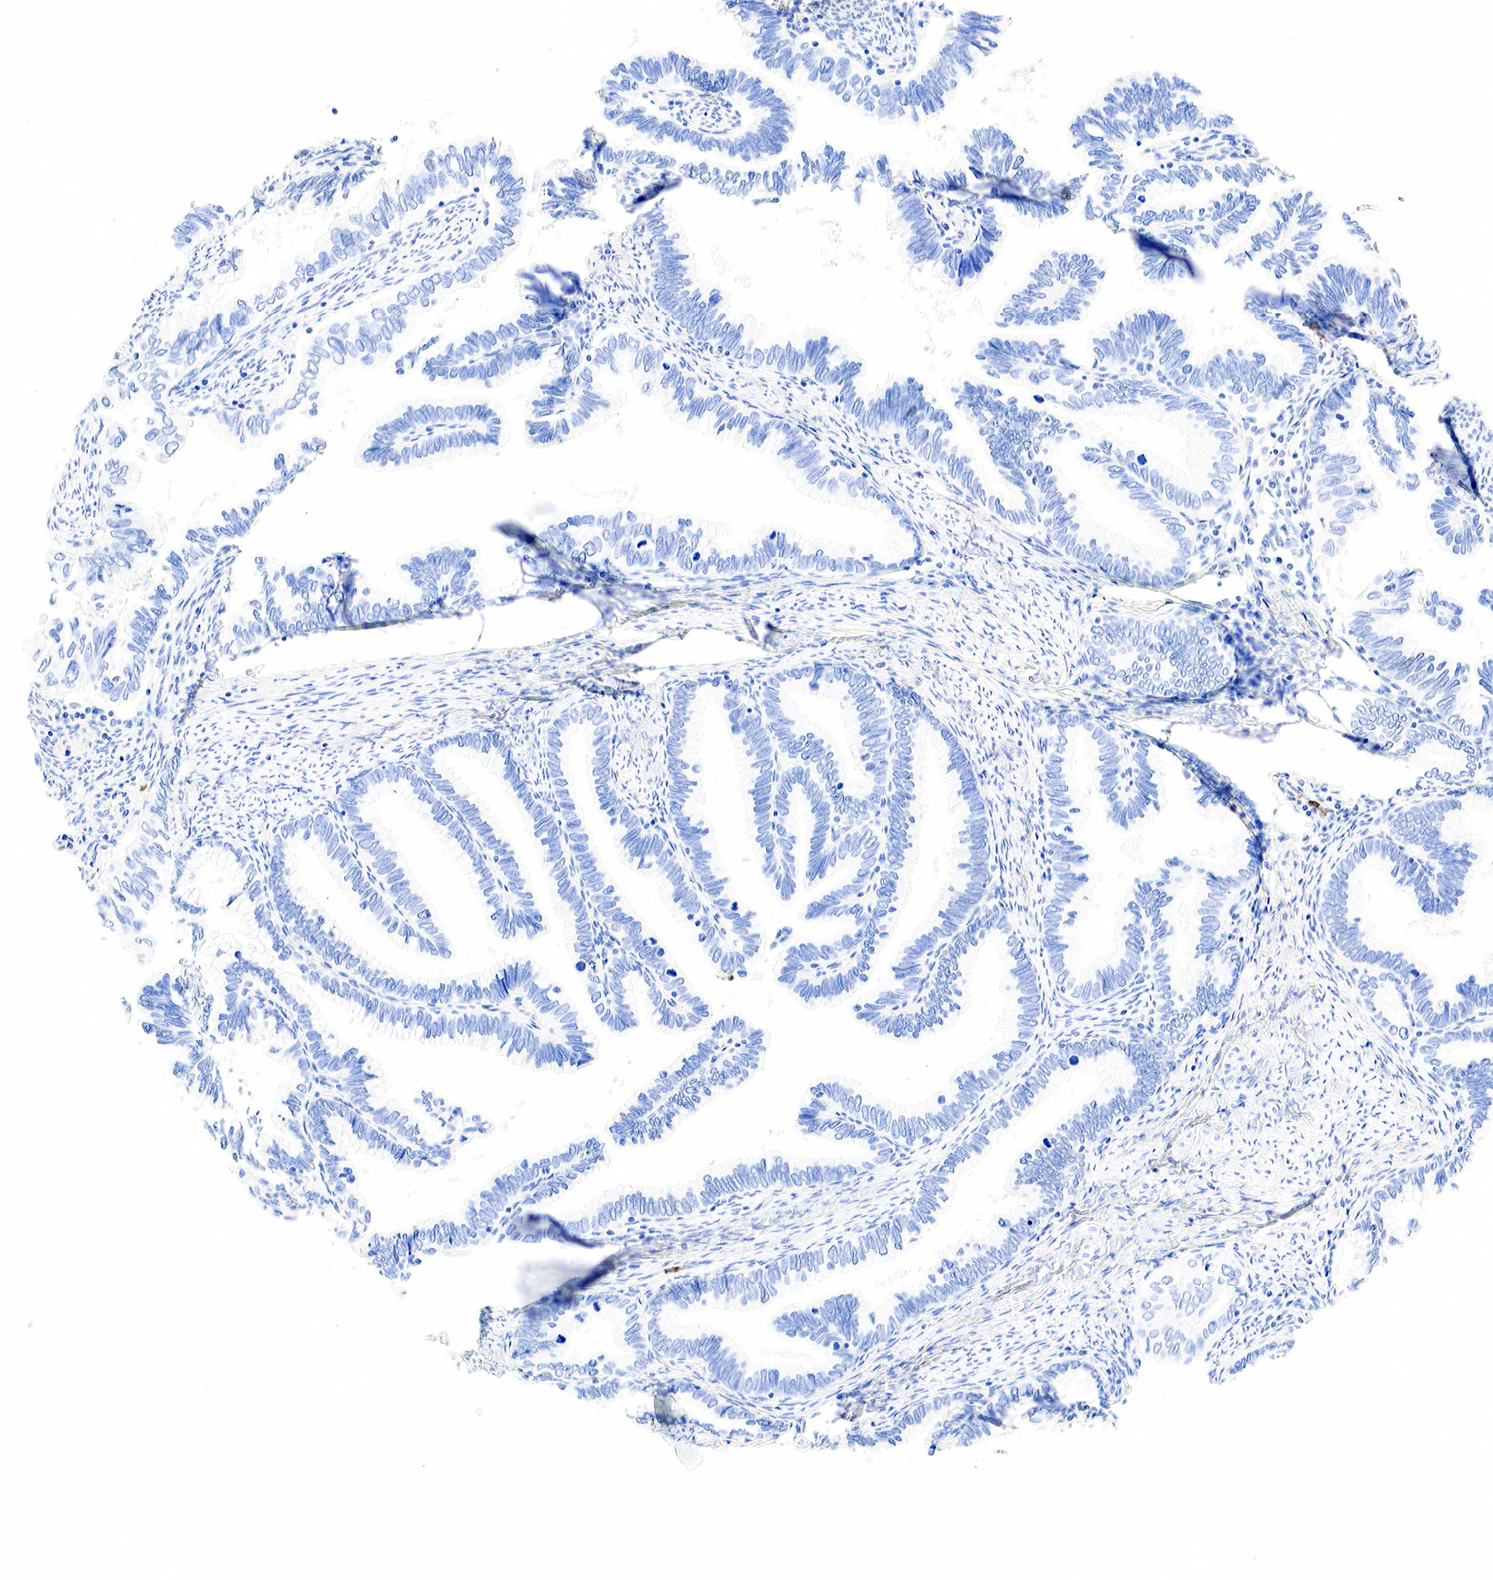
{"staining": {"intensity": "negative", "quantity": "none", "location": "none"}, "tissue": "cervical cancer", "cell_type": "Tumor cells", "image_type": "cancer", "snomed": [{"axis": "morphology", "description": "Adenocarcinoma, NOS"}, {"axis": "topography", "description": "Cervix"}], "caption": "Tumor cells show no significant staining in cervical cancer.", "gene": "FUT4", "patient": {"sex": "female", "age": 49}}